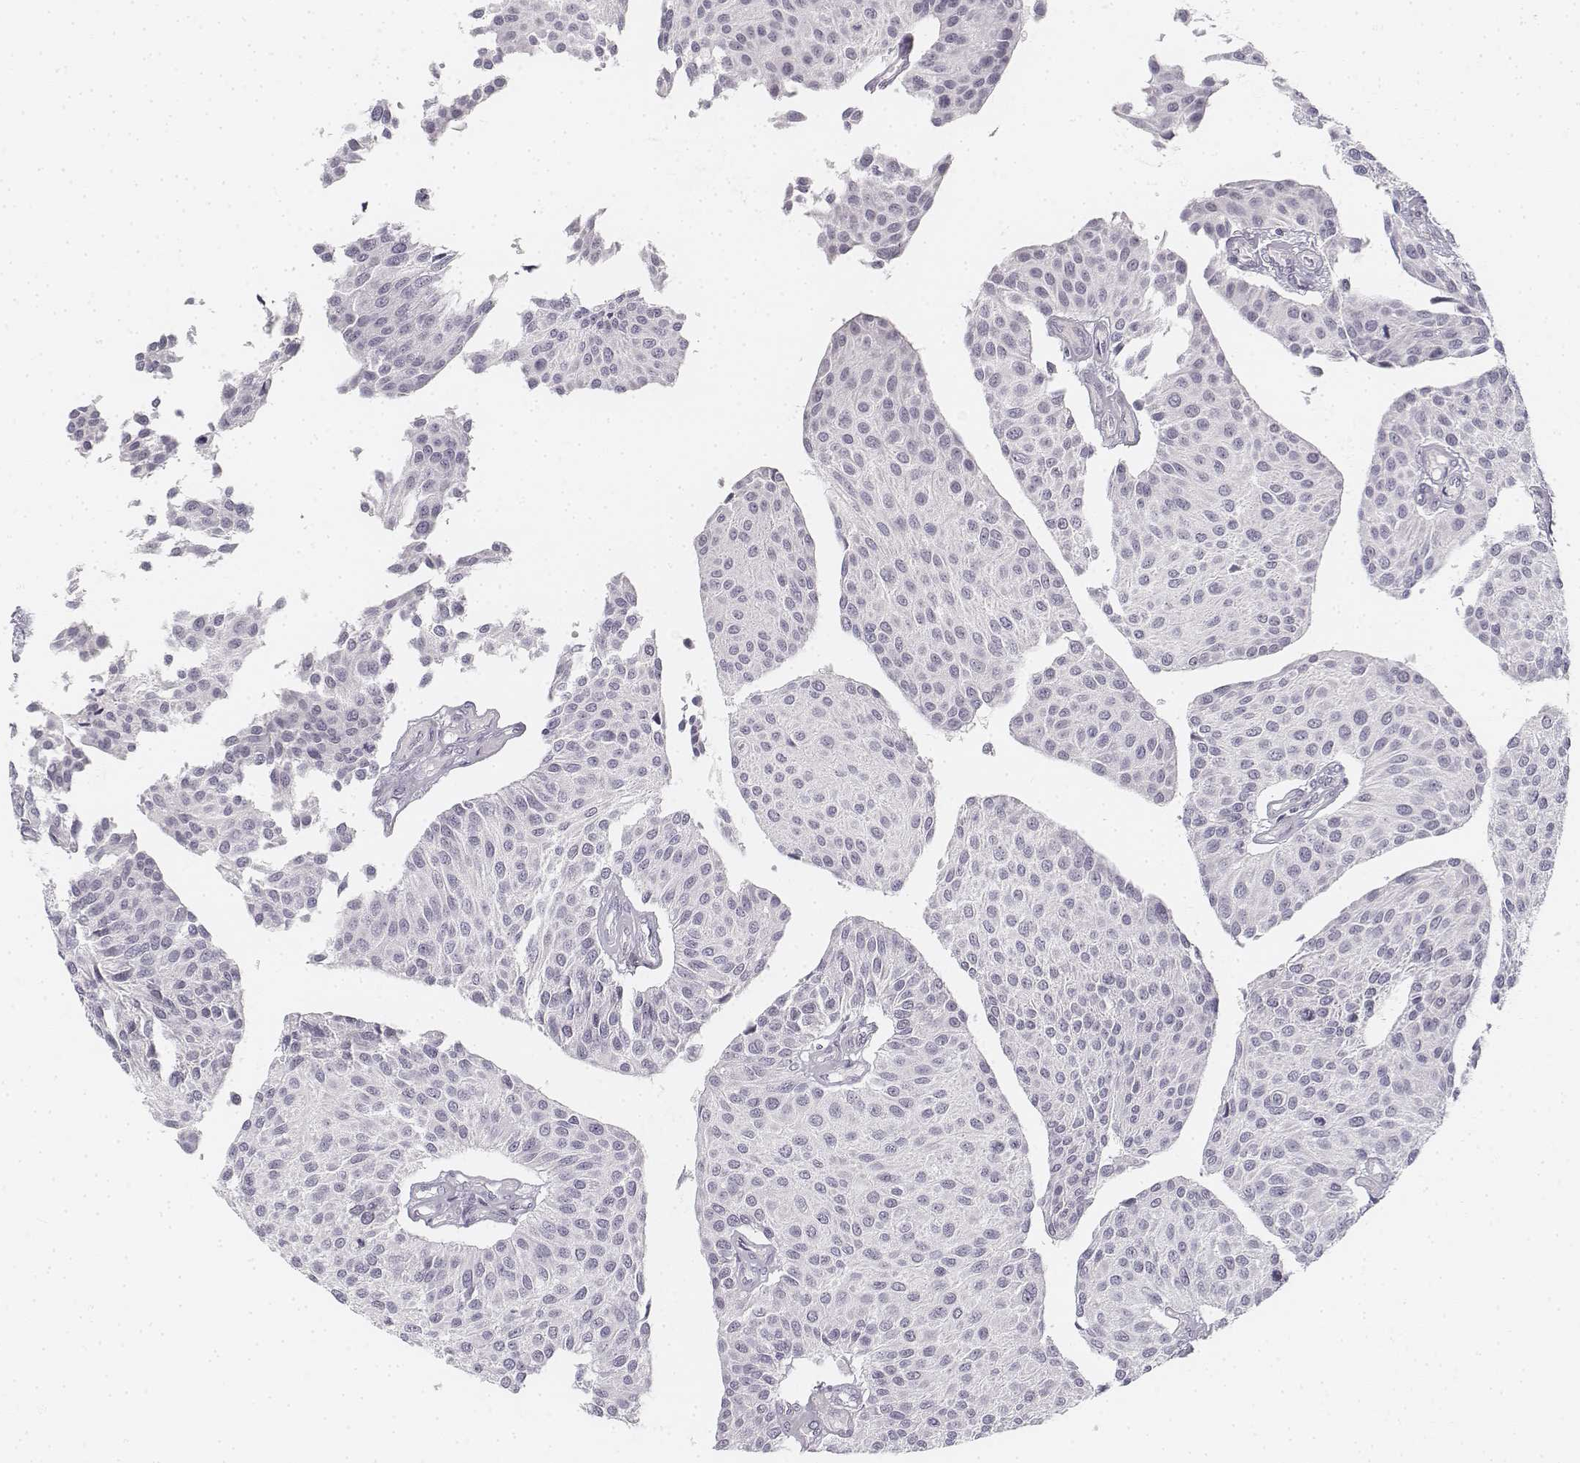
{"staining": {"intensity": "negative", "quantity": "none", "location": "none"}, "tissue": "urothelial cancer", "cell_type": "Tumor cells", "image_type": "cancer", "snomed": [{"axis": "morphology", "description": "Urothelial carcinoma, NOS"}, {"axis": "topography", "description": "Urinary bladder"}], "caption": "Transitional cell carcinoma stained for a protein using IHC reveals no expression tumor cells.", "gene": "KRT25", "patient": {"sex": "male", "age": 55}}